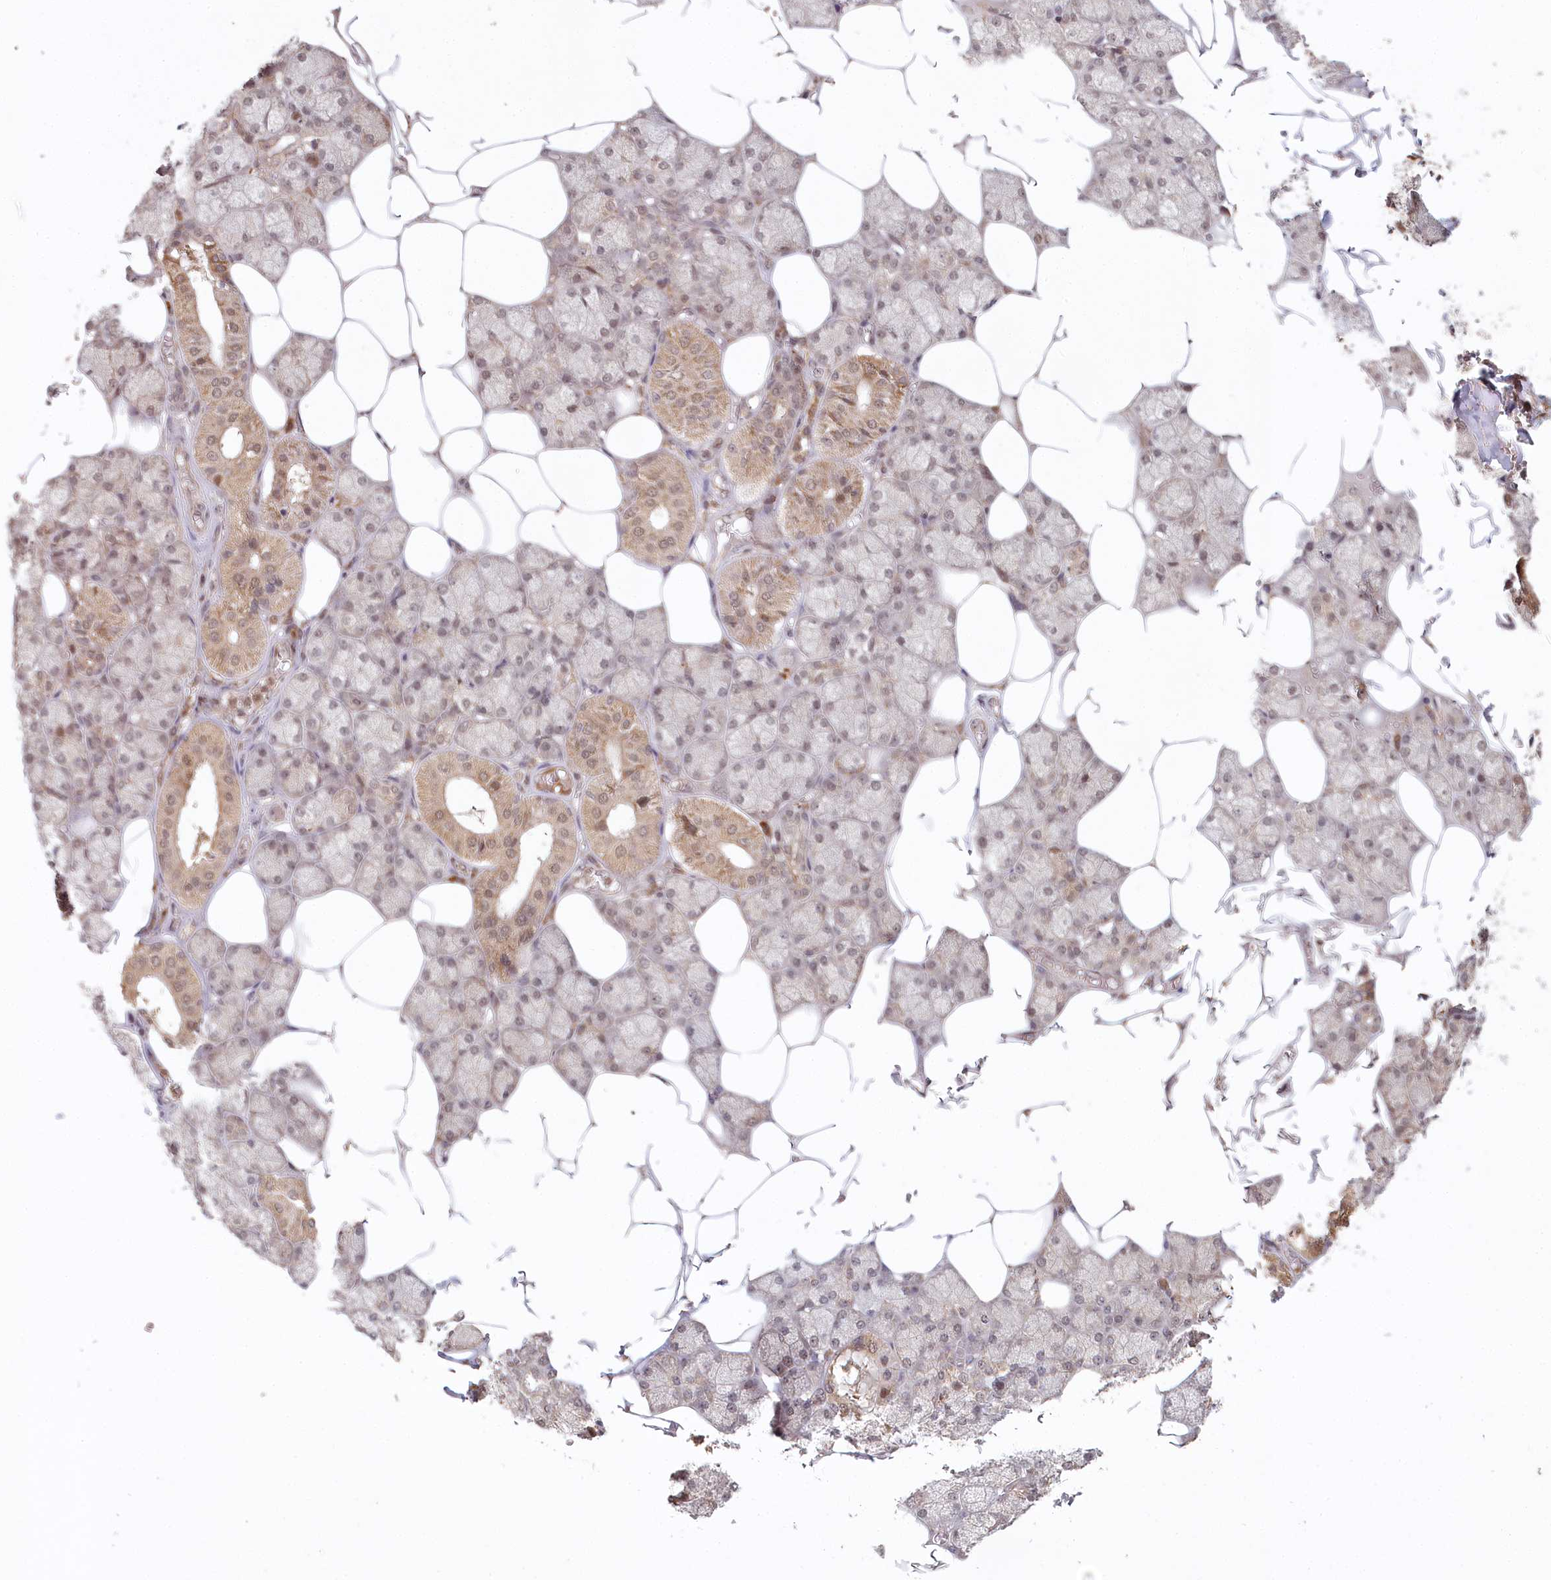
{"staining": {"intensity": "moderate", "quantity": ">75%", "location": "cytoplasmic/membranous,nuclear"}, "tissue": "salivary gland", "cell_type": "Glandular cells", "image_type": "normal", "snomed": [{"axis": "morphology", "description": "Normal tissue, NOS"}, {"axis": "topography", "description": "Salivary gland"}], "caption": "A brown stain highlights moderate cytoplasmic/membranous,nuclear positivity of a protein in glandular cells of normal human salivary gland.", "gene": "WAPL", "patient": {"sex": "male", "age": 62}}